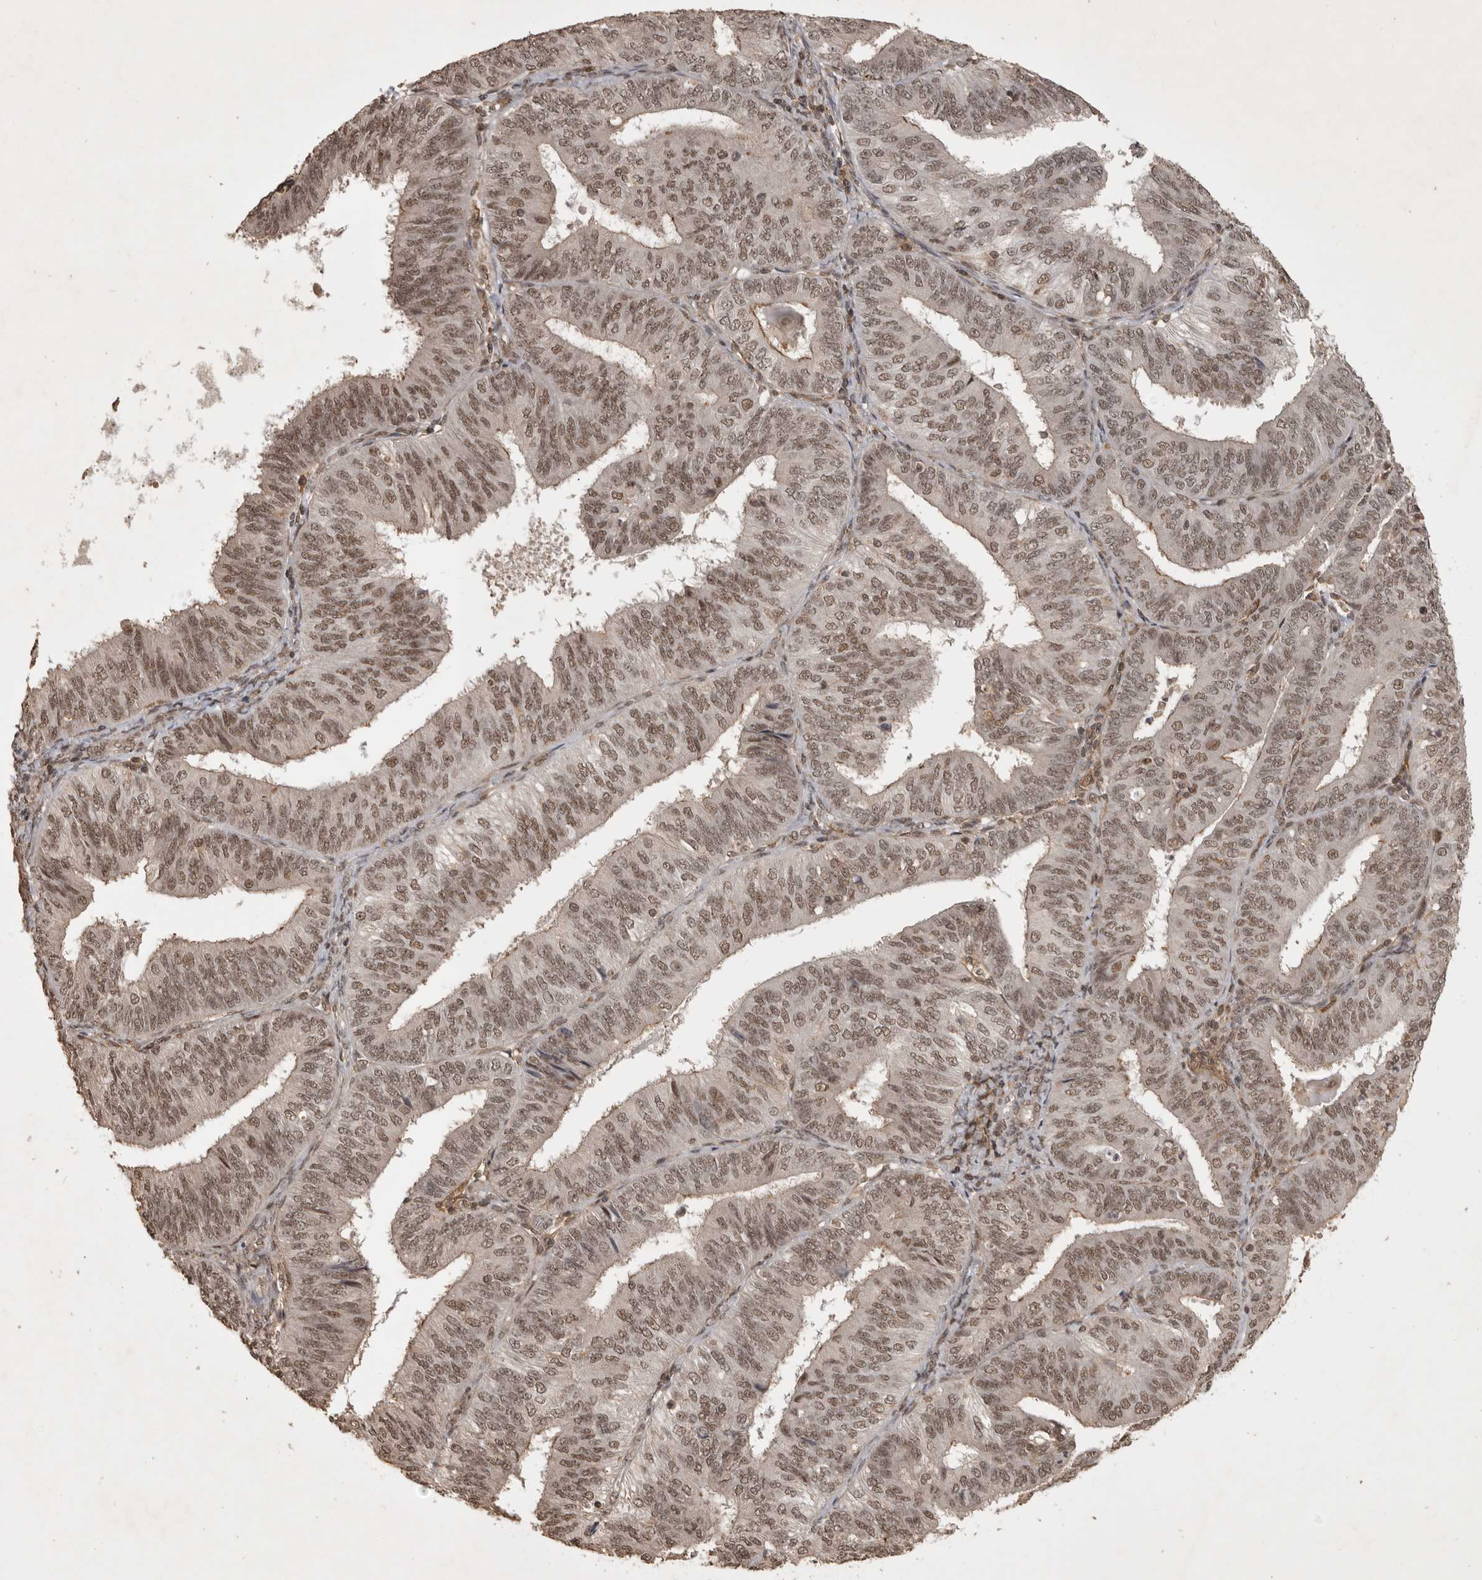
{"staining": {"intensity": "moderate", "quantity": ">75%", "location": "nuclear"}, "tissue": "endometrial cancer", "cell_type": "Tumor cells", "image_type": "cancer", "snomed": [{"axis": "morphology", "description": "Adenocarcinoma, NOS"}, {"axis": "topography", "description": "Endometrium"}], "caption": "Tumor cells demonstrate medium levels of moderate nuclear staining in approximately >75% of cells in endometrial cancer (adenocarcinoma).", "gene": "CBLL1", "patient": {"sex": "female", "age": 58}}